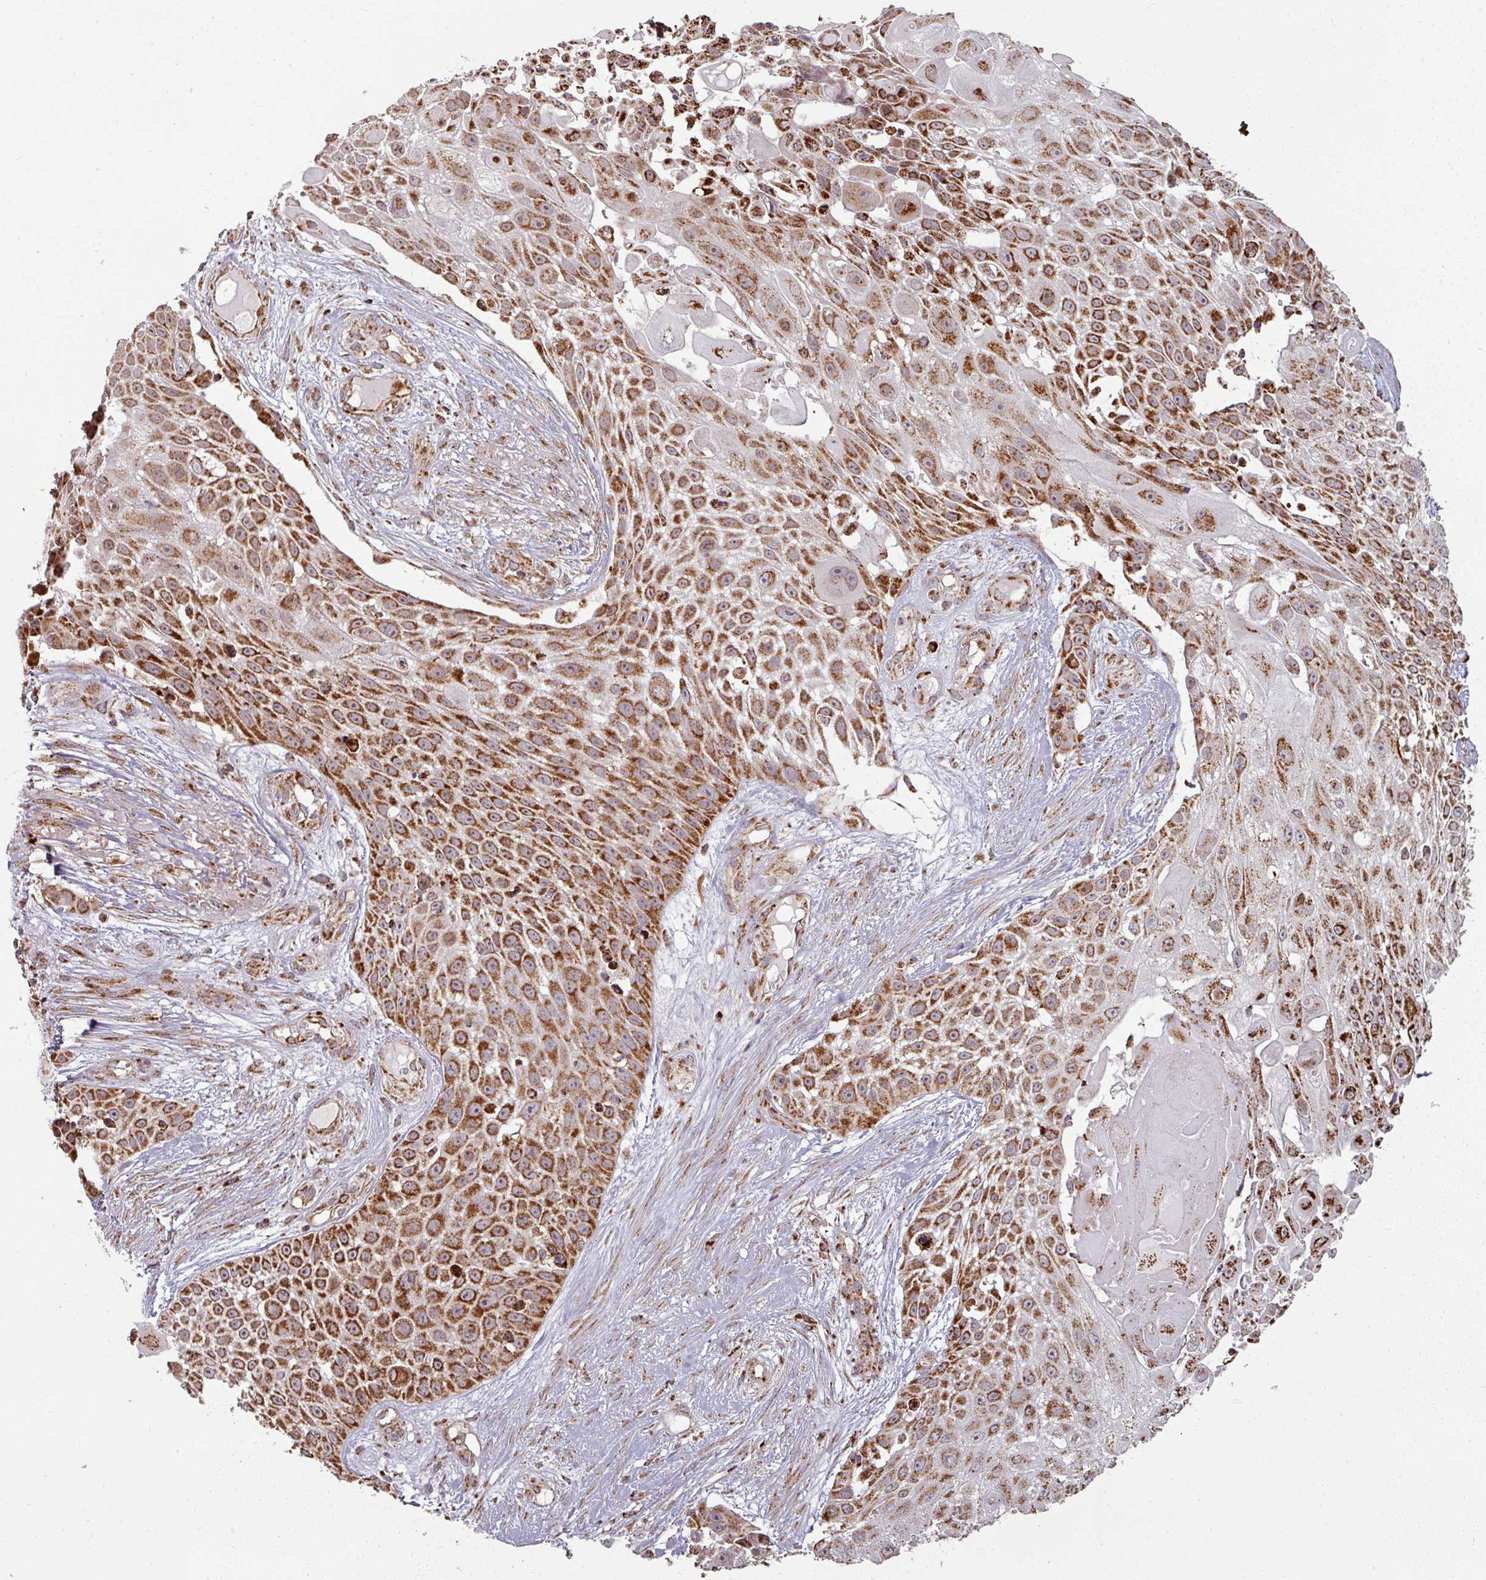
{"staining": {"intensity": "strong", "quantity": ">75%", "location": "cytoplasmic/membranous"}, "tissue": "skin cancer", "cell_type": "Tumor cells", "image_type": "cancer", "snomed": [{"axis": "morphology", "description": "Squamous cell carcinoma, NOS"}, {"axis": "topography", "description": "Skin"}], "caption": "Strong cytoplasmic/membranous staining is seen in approximately >75% of tumor cells in skin cancer.", "gene": "MAGT1", "patient": {"sex": "female", "age": 86}}